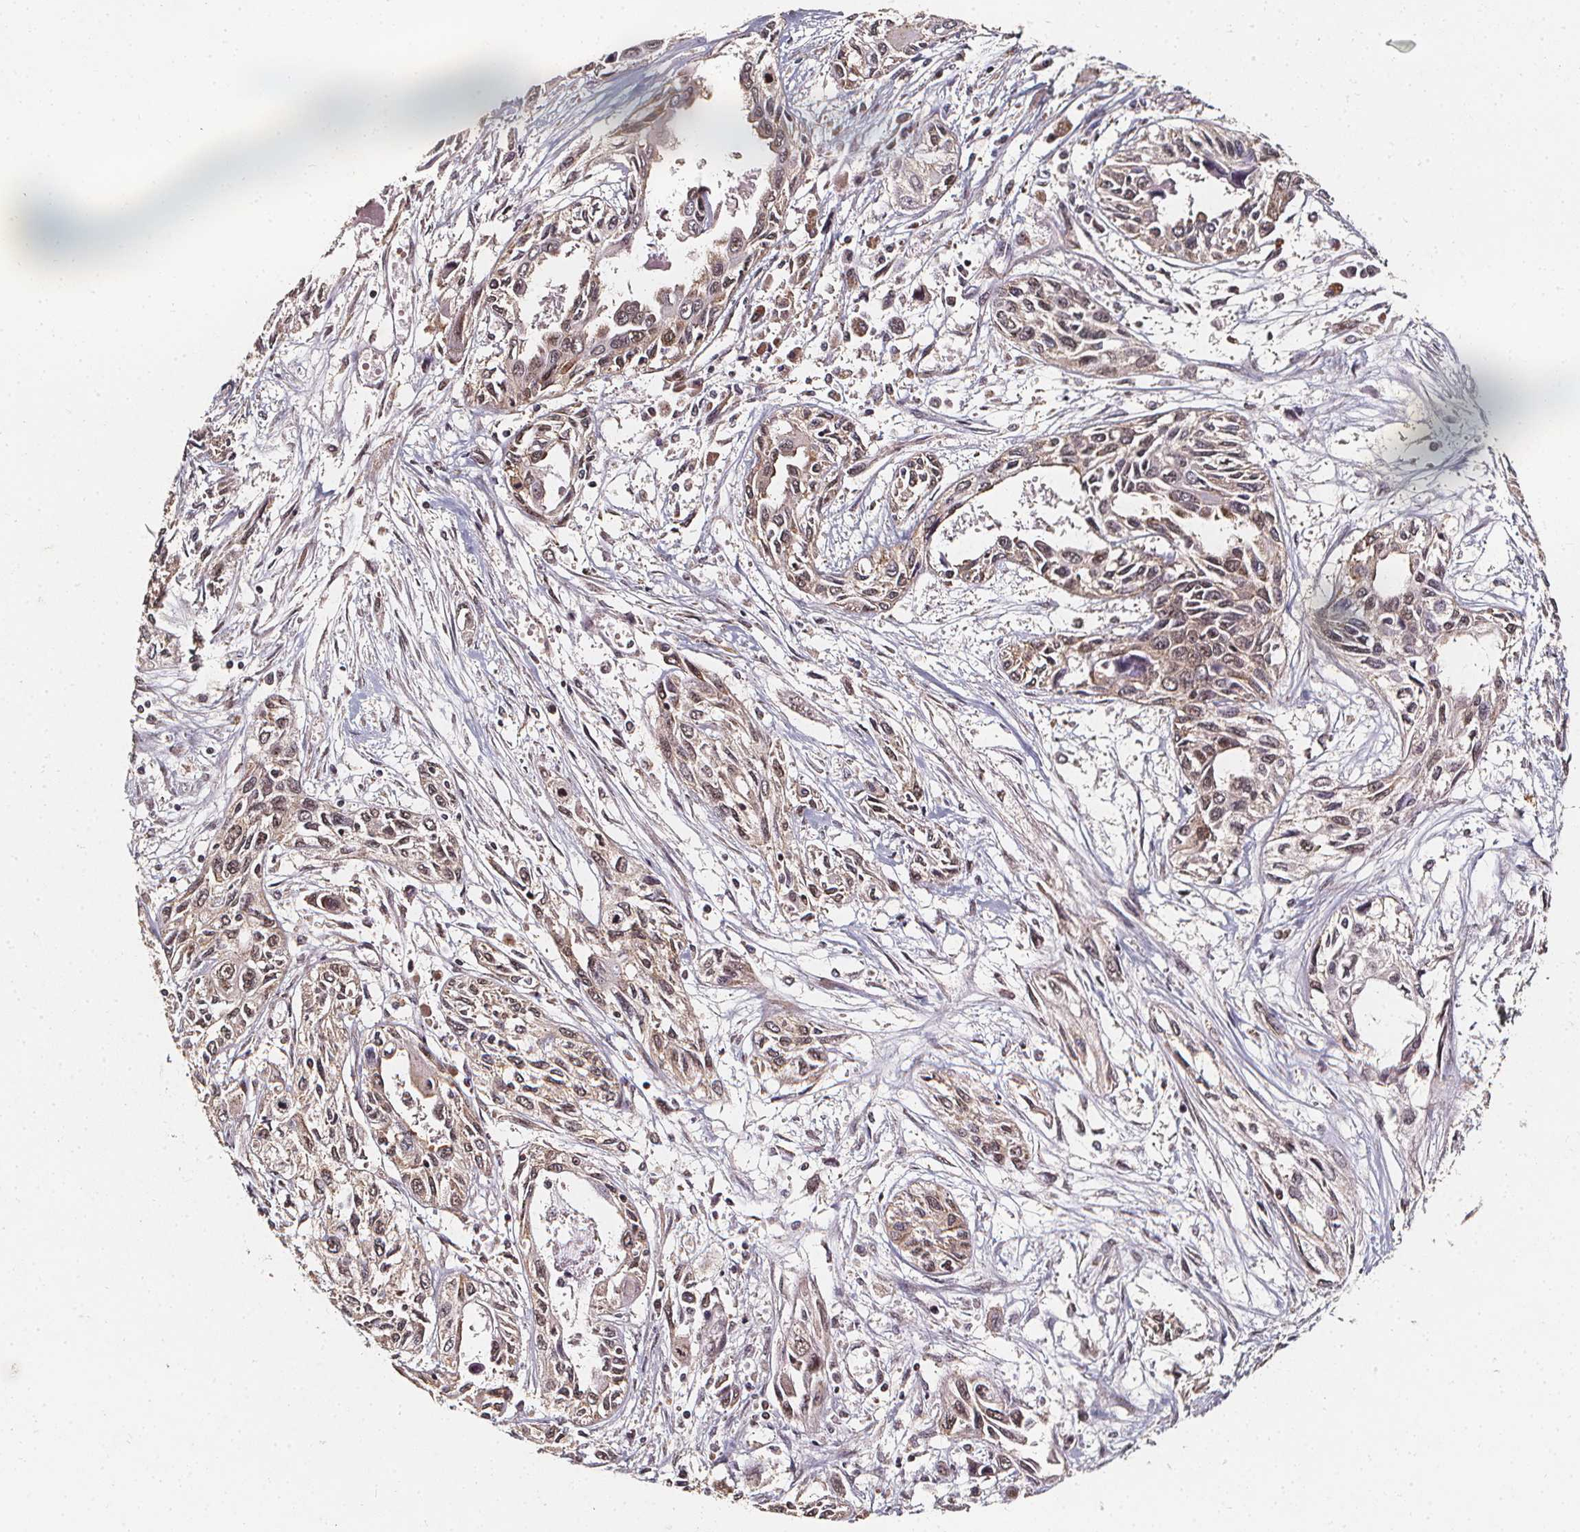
{"staining": {"intensity": "moderate", "quantity": ">75%", "location": "cytoplasmic/membranous,nuclear"}, "tissue": "pancreatic cancer", "cell_type": "Tumor cells", "image_type": "cancer", "snomed": [{"axis": "morphology", "description": "Adenocarcinoma, NOS"}, {"axis": "topography", "description": "Pancreas"}], "caption": "Human pancreatic cancer stained with a protein marker displays moderate staining in tumor cells.", "gene": "SMN1", "patient": {"sex": "female", "age": 55}}